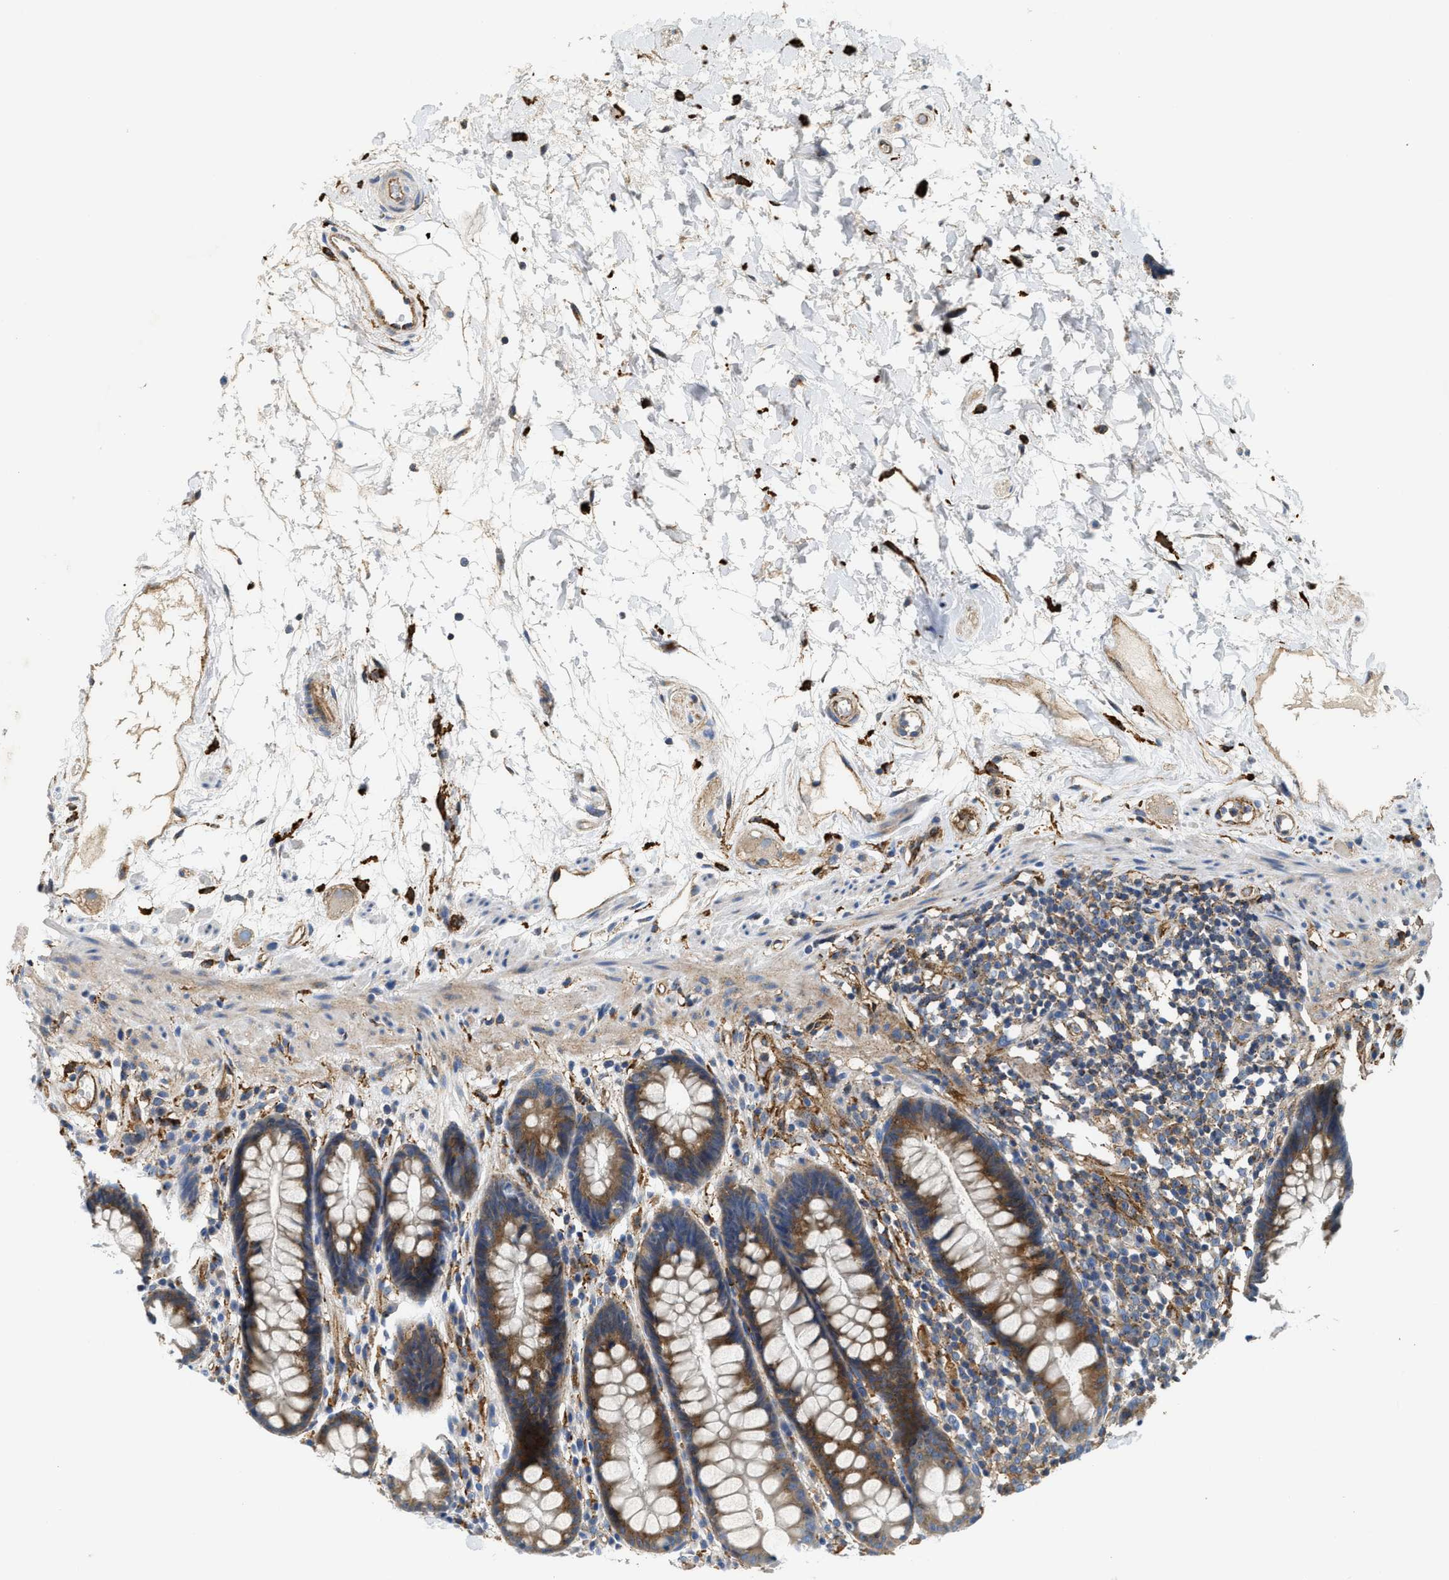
{"staining": {"intensity": "moderate", "quantity": ">75%", "location": "cytoplasmic/membranous"}, "tissue": "rectum", "cell_type": "Glandular cells", "image_type": "normal", "snomed": [{"axis": "morphology", "description": "Normal tissue, NOS"}, {"axis": "topography", "description": "Rectum"}], "caption": "Immunohistochemical staining of normal rectum displays >75% levels of moderate cytoplasmic/membranous protein positivity in approximately >75% of glandular cells. The protein is shown in brown color, while the nuclei are stained blue.", "gene": "NSUN7", "patient": {"sex": "male", "age": 64}}